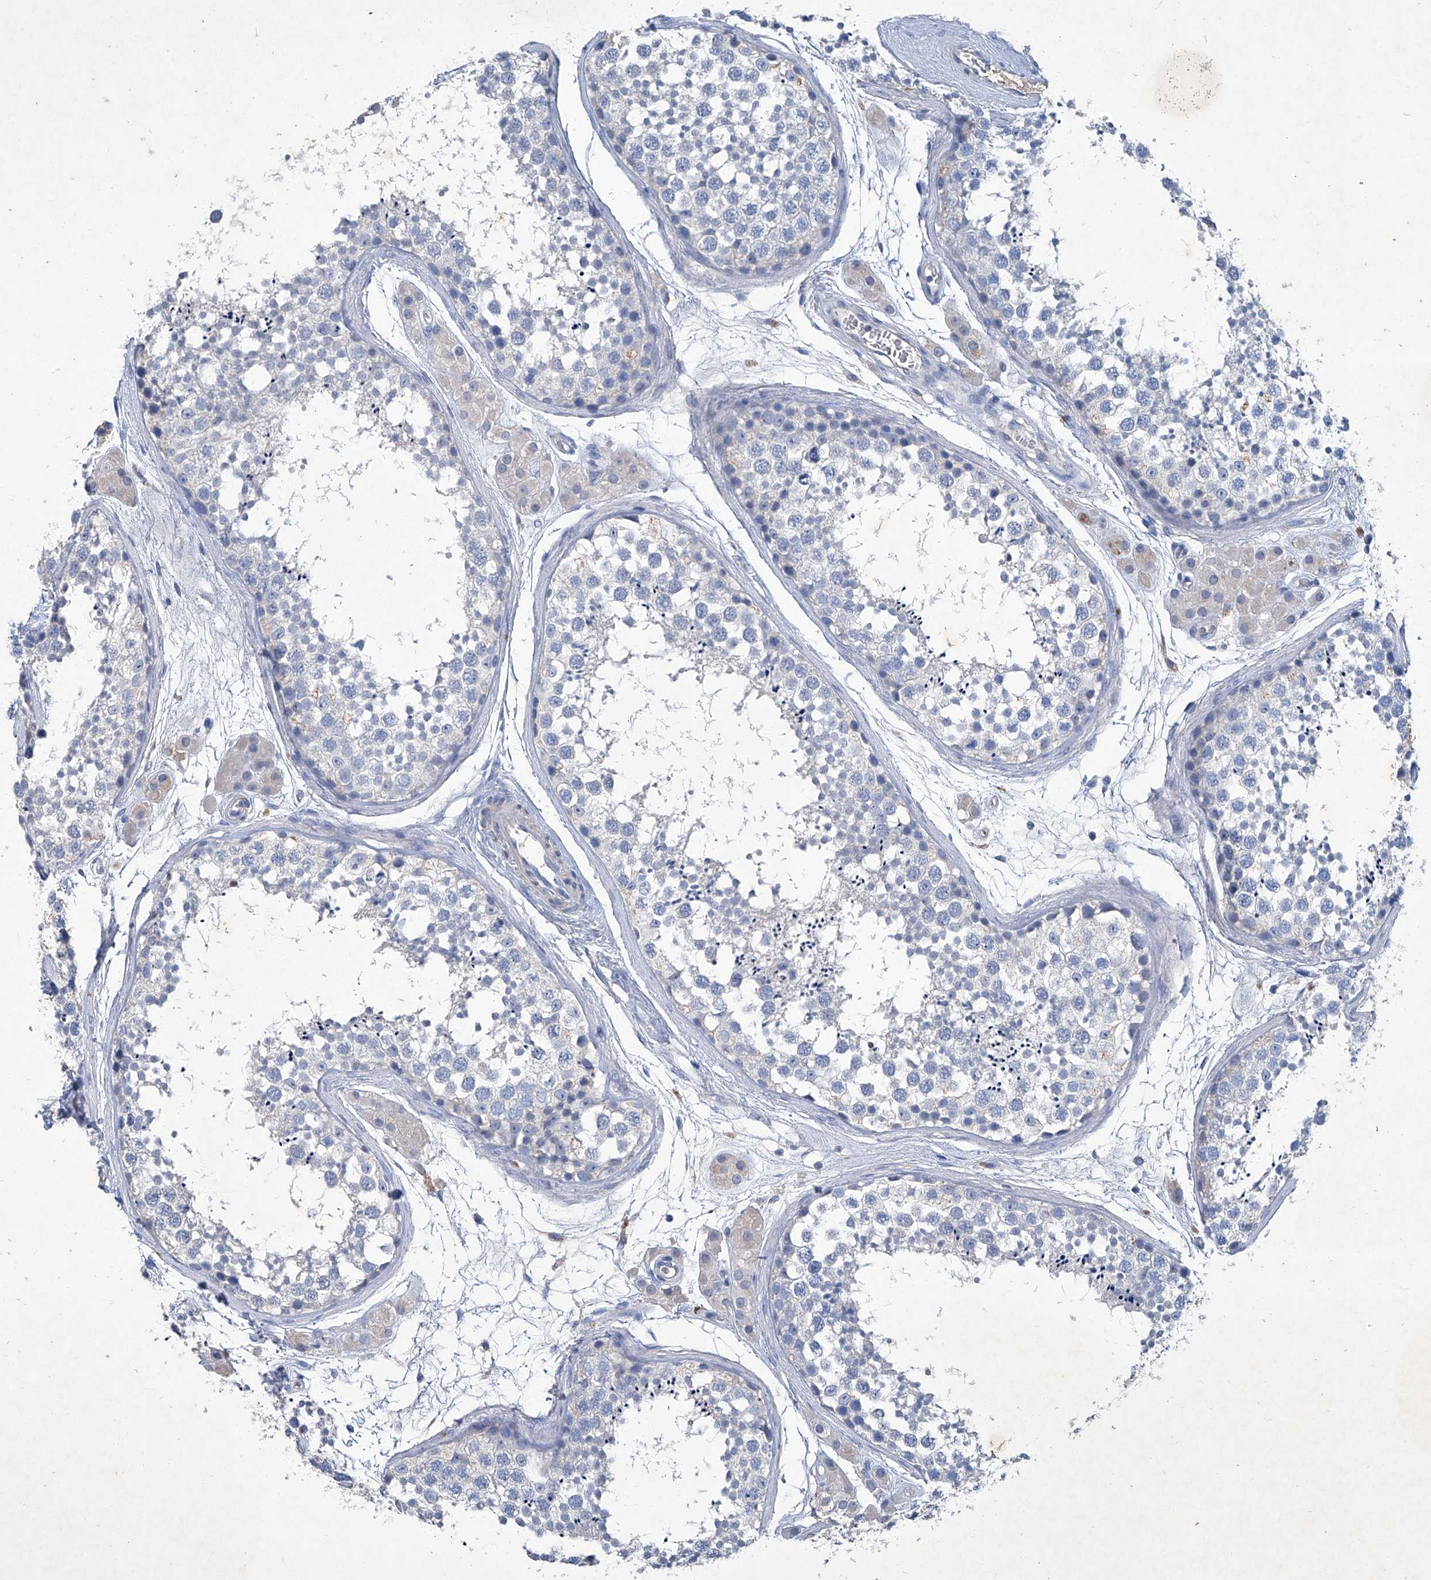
{"staining": {"intensity": "negative", "quantity": "none", "location": "none"}, "tissue": "testis", "cell_type": "Cells in seminiferous ducts", "image_type": "normal", "snomed": [{"axis": "morphology", "description": "Normal tissue, NOS"}, {"axis": "topography", "description": "Testis"}], "caption": "A high-resolution micrograph shows IHC staining of normal testis, which demonstrates no significant expression in cells in seminiferous ducts.", "gene": "MTARC1", "patient": {"sex": "male", "age": 56}}